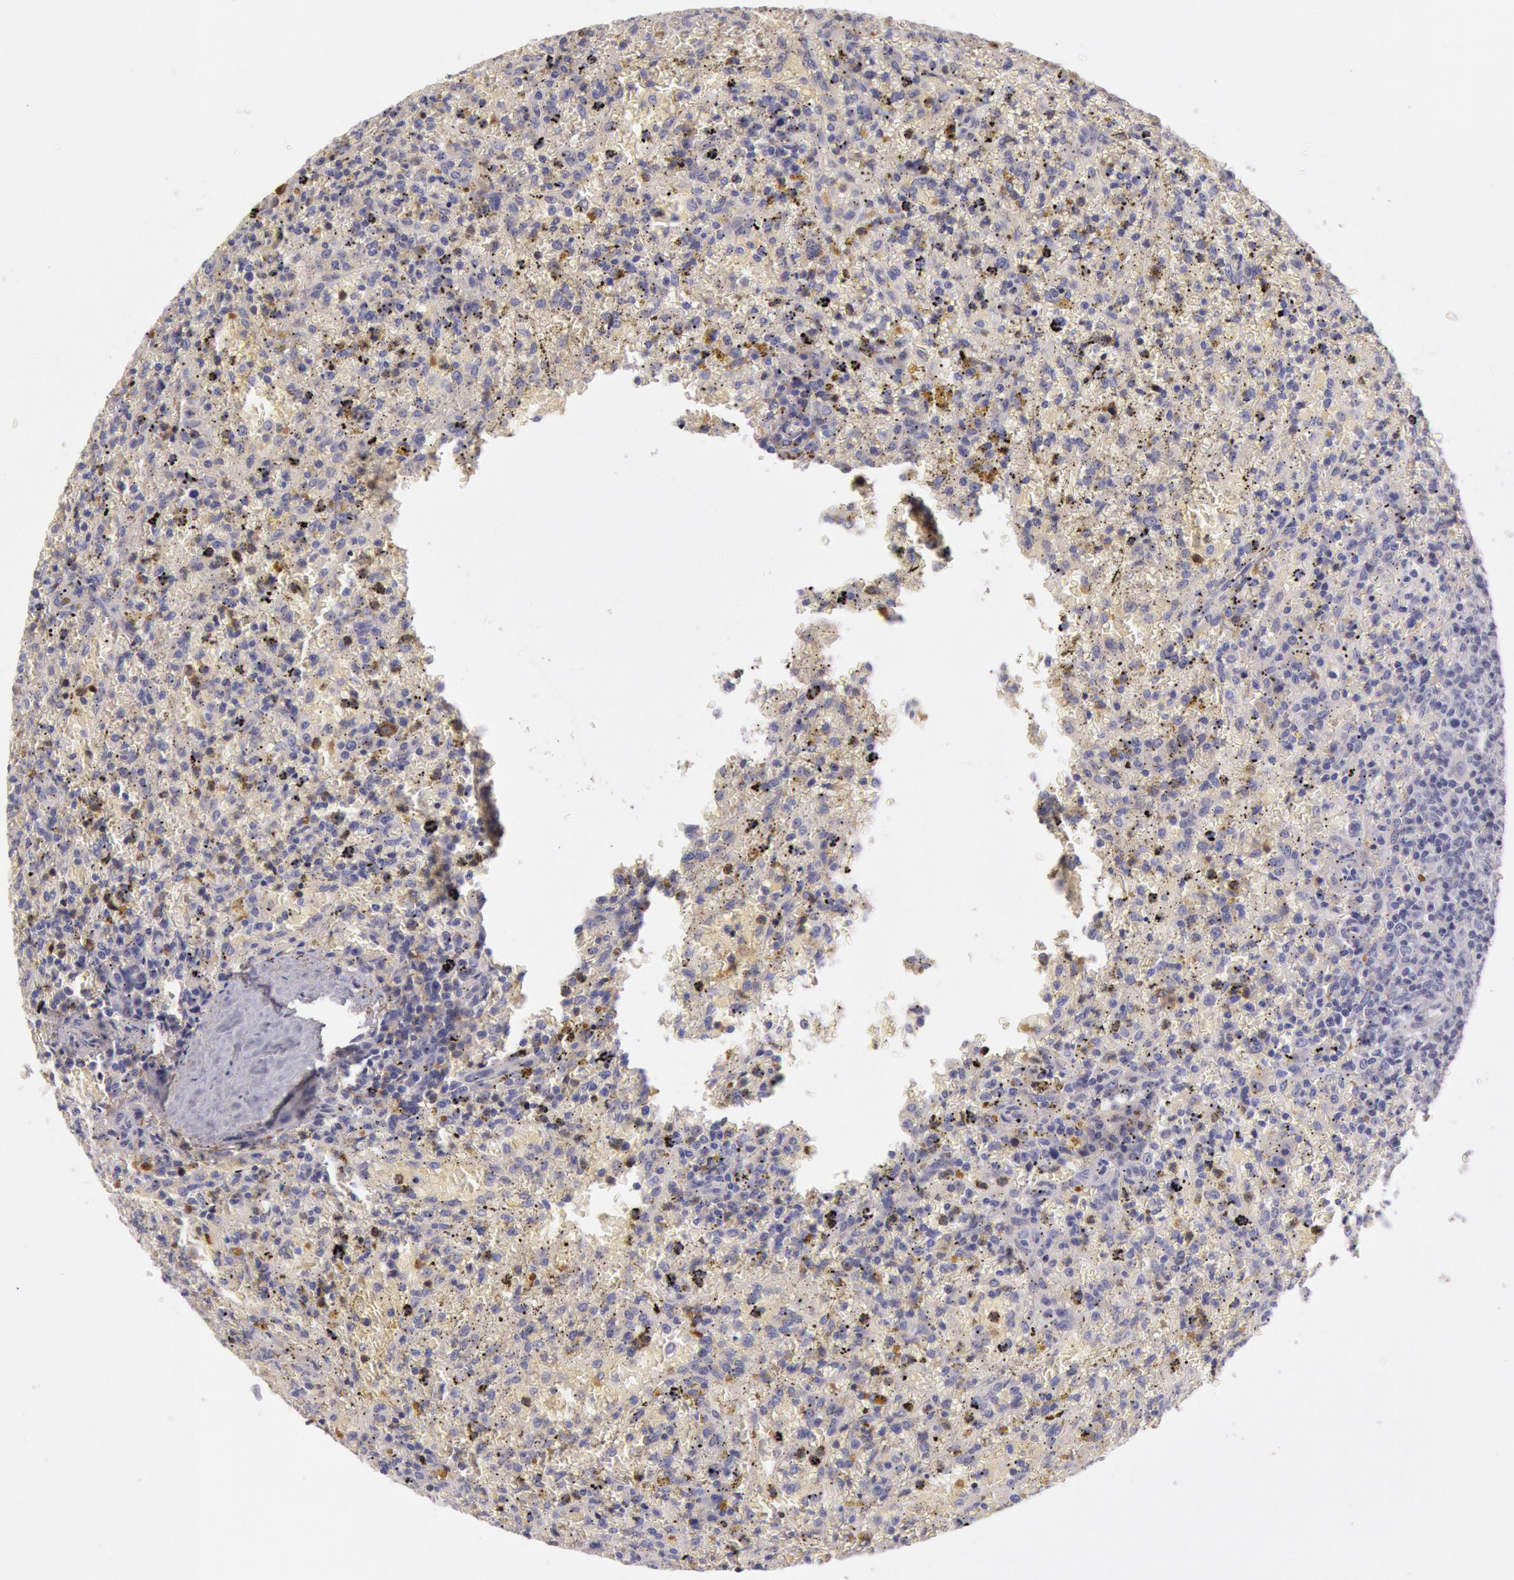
{"staining": {"intensity": "negative", "quantity": "none", "location": "none"}, "tissue": "lymphoma", "cell_type": "Tumor cells", "image_type": "cancer", "snomed": [{"axis": "morphology", "description": "Malignant lymphoma, non-Hodgkin's type, High grade"}, {"axis": "topography", "description": "Spleen"}, {"axis": "topography", "description": "Lymph node"}], "caption": "This is a micrograph of IHC staining of lymphoma, which shows no staining in tumor cells.", "gene": "C1R", "patient": {"sex": "female", "age": 70}}